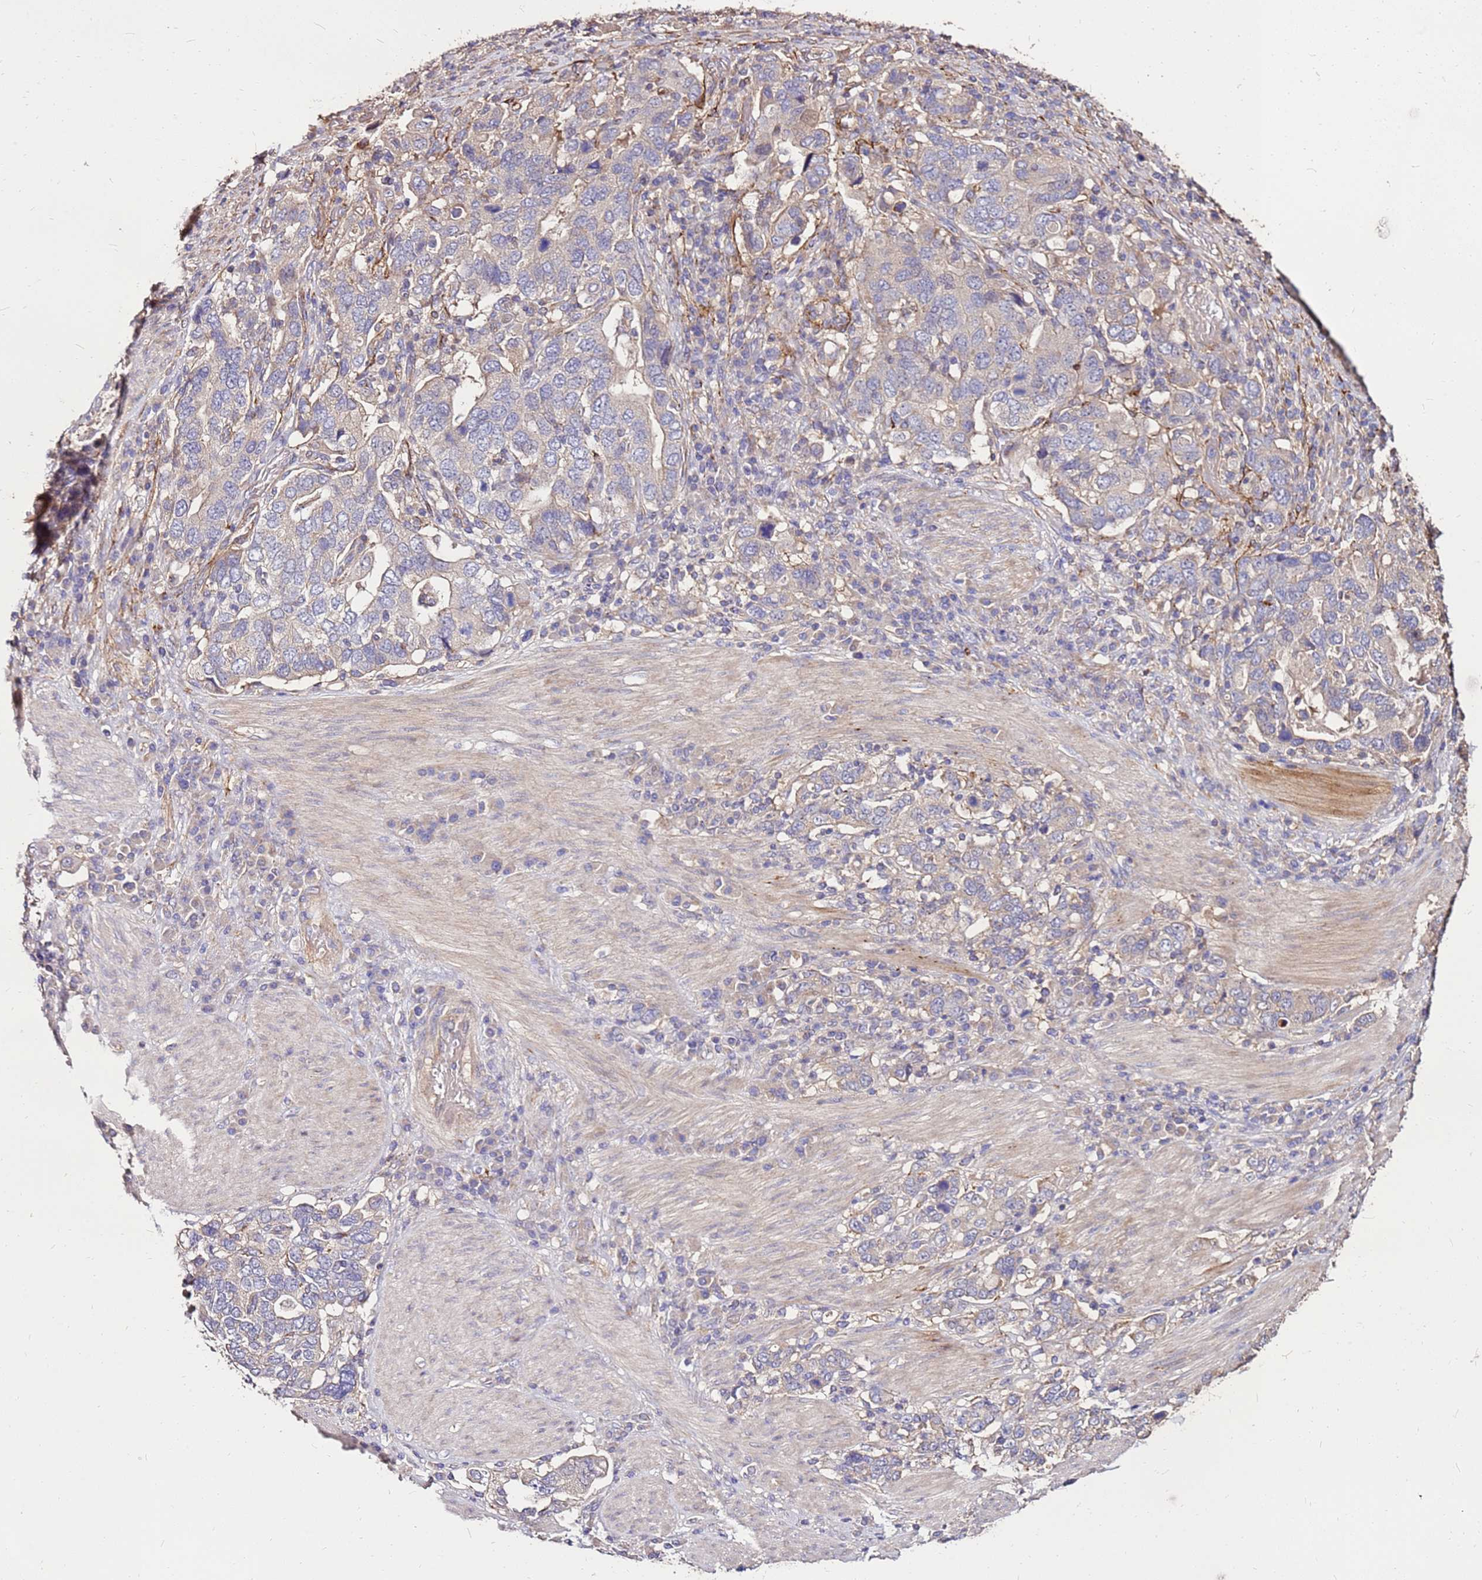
{"staining": {"intensity": "negative", "quantity": "none", "location": "none"}, "tissue": "stomach cancer", "cell_type": "Tumor cells", "image_type": "cancer", "snomed": [{"axis": "morphology", "description": "Adenocarcinoma, NOS"}, {"axis": "topography", "description": "Stomach, upper"}, {"axis": "topography", "description": "Stomach"}], "caption": "High power microscopy histopathology image of an IHC histopathology image of stomach adenocarcinoma, revealing no significant staining in tumor cells. Brightfield microscopy of immunohistochemistry (IHC) stained with DAB (brown) and hematoxylin (blue), captured at high magnification.", "gene": "EXD3", "patient": {"sex": "male", "age": 62}}